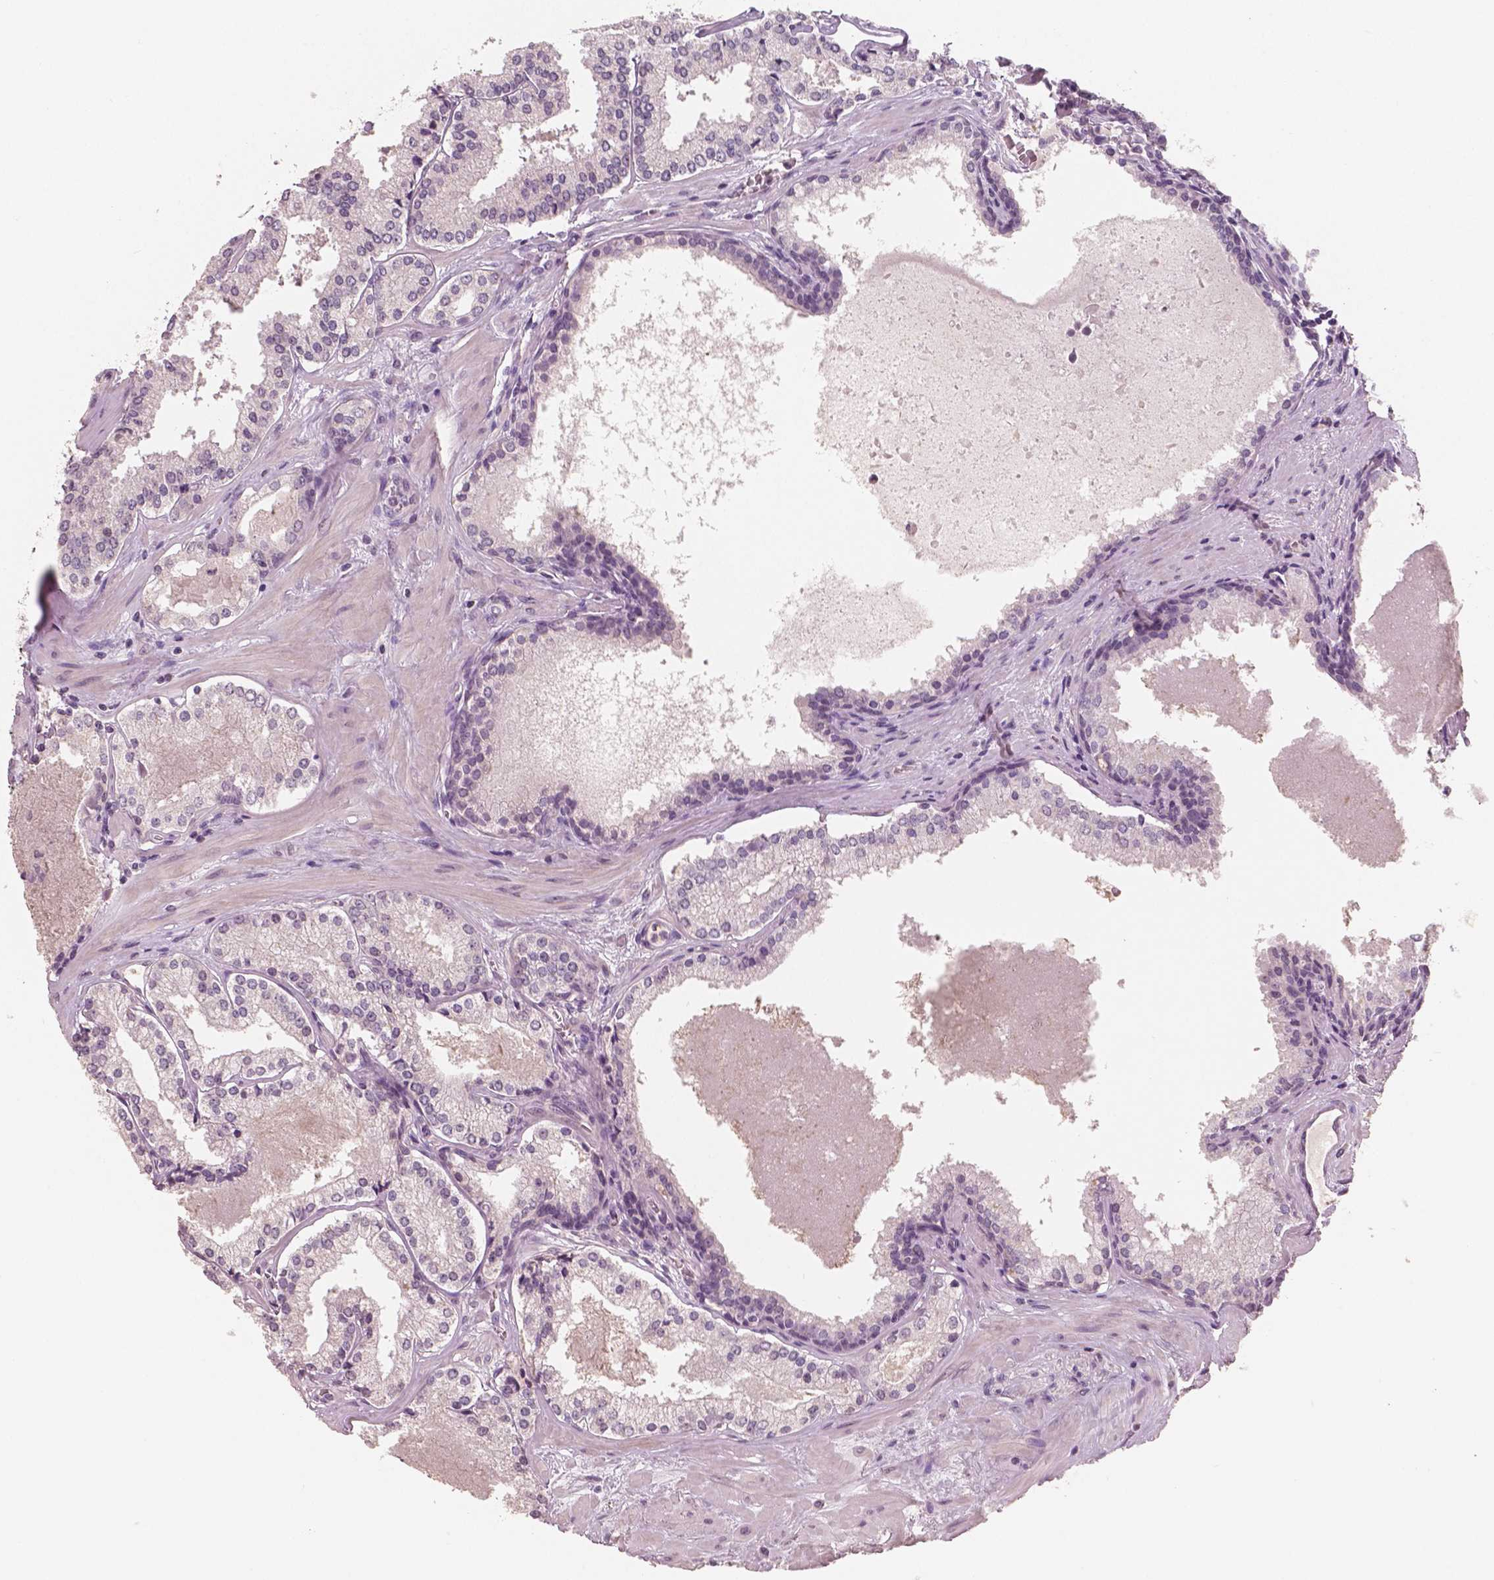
{"staining": {"intensity": "negative", "quantity": "none", "location": "none"}, "tissue": "prostate cancer", "cell_type": "Tumor cells", "image_type": "cancer", "snomed": [{"axis": "morphology", "description": "Adenocarcinoma, Low grade"}, {"axis": "topography", "description": "Prostate"}], "caption": "Tumor cells show no significant staining in prostate low-grade adenocarcinoma.", "gene": "RNASE7", "patient": {"sex": "male", "age": 56}}